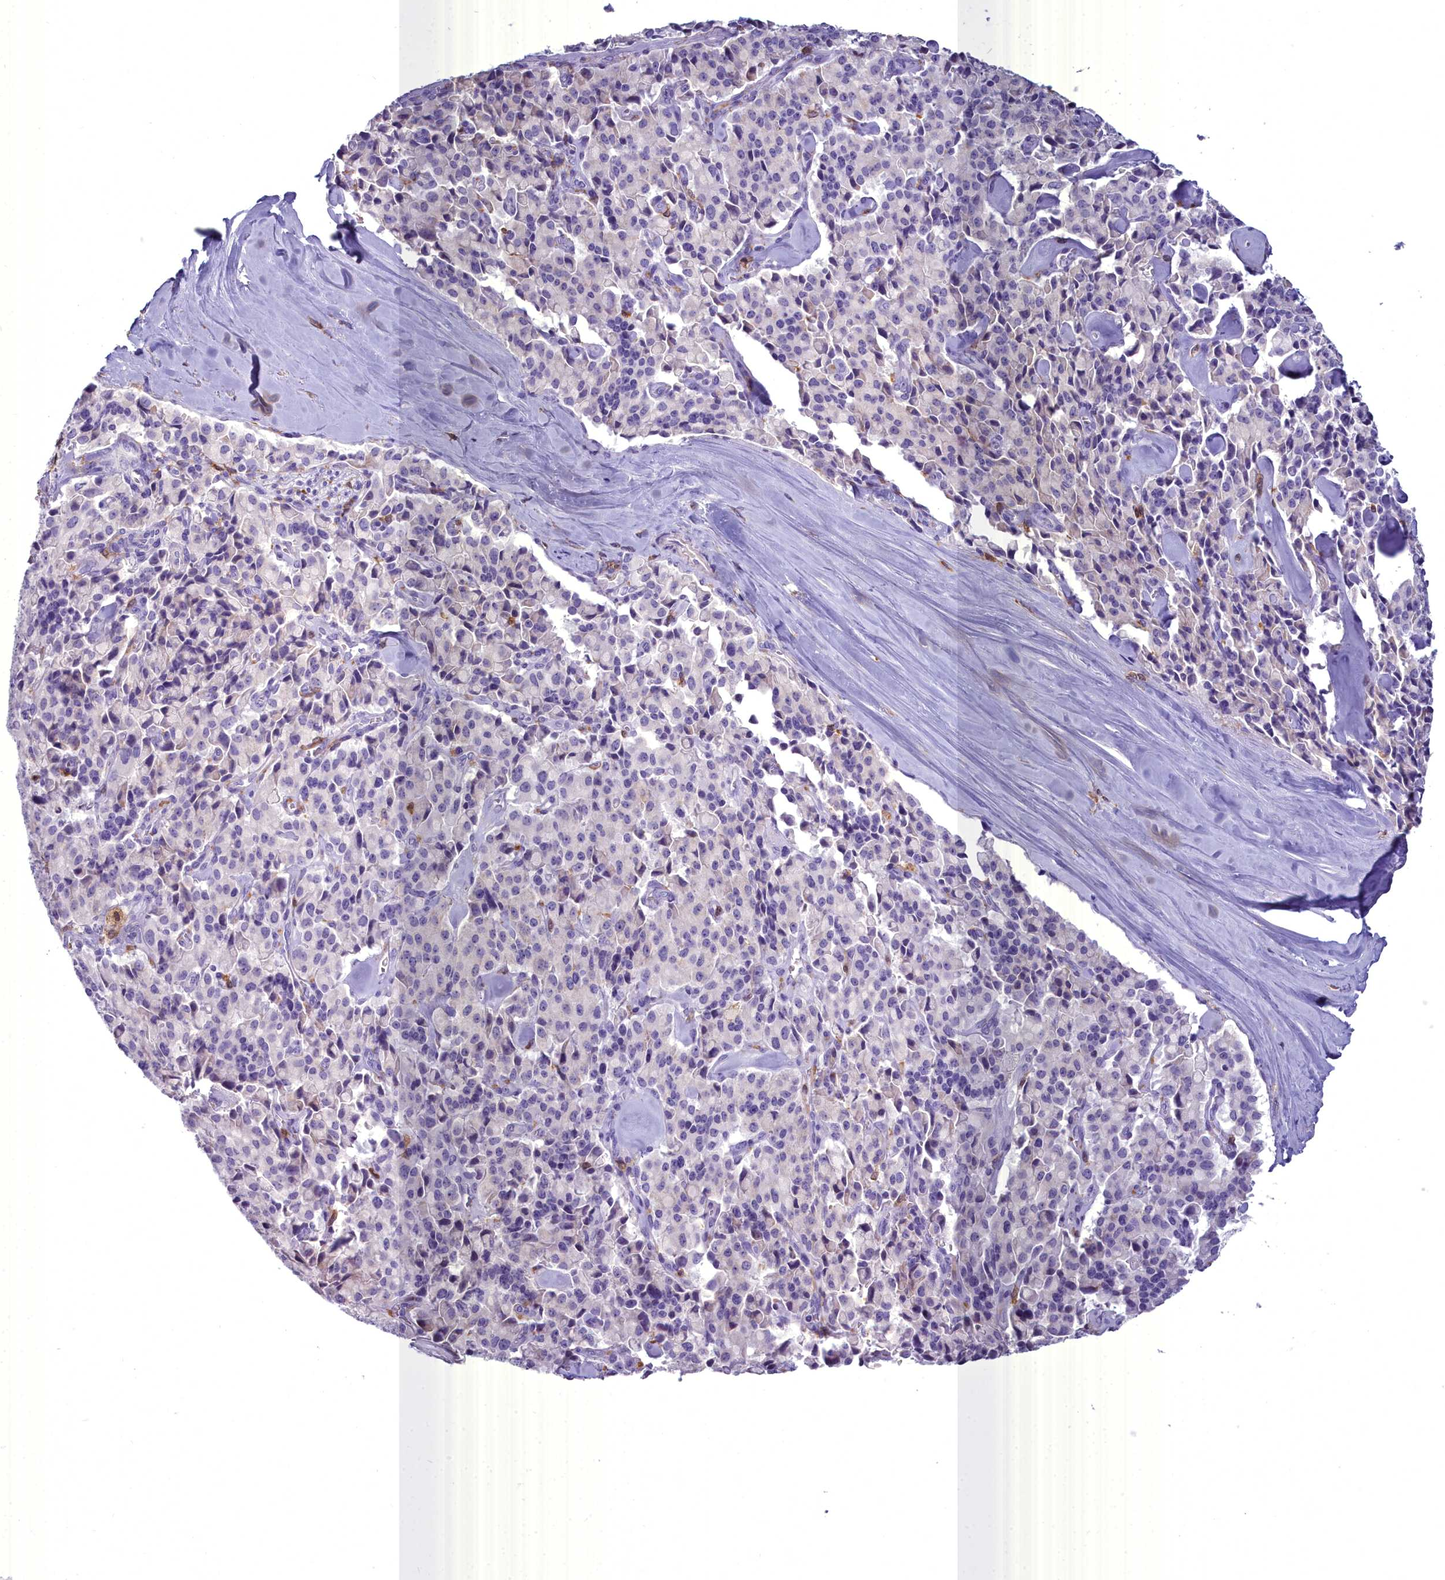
{"staining": {"intensity": "negative", "quantity": "none", "location": "none"}, "tissue": "pancreatic cancer", "cell_type": "Tumor cells", "image_type": "cancer", "snomed": [{"axis": "morphology", "description": "Adenocarcinoma, NOS"}, {"axis": "topography", "description": "Pancreas"}], "caption": "DAB immunohistochemical staining of adenocarcinoma (pancreatic) reveals no significant expression in tumor cells.", "gene": "BLNK", "patient": {"sex": "male", "age": 65}}